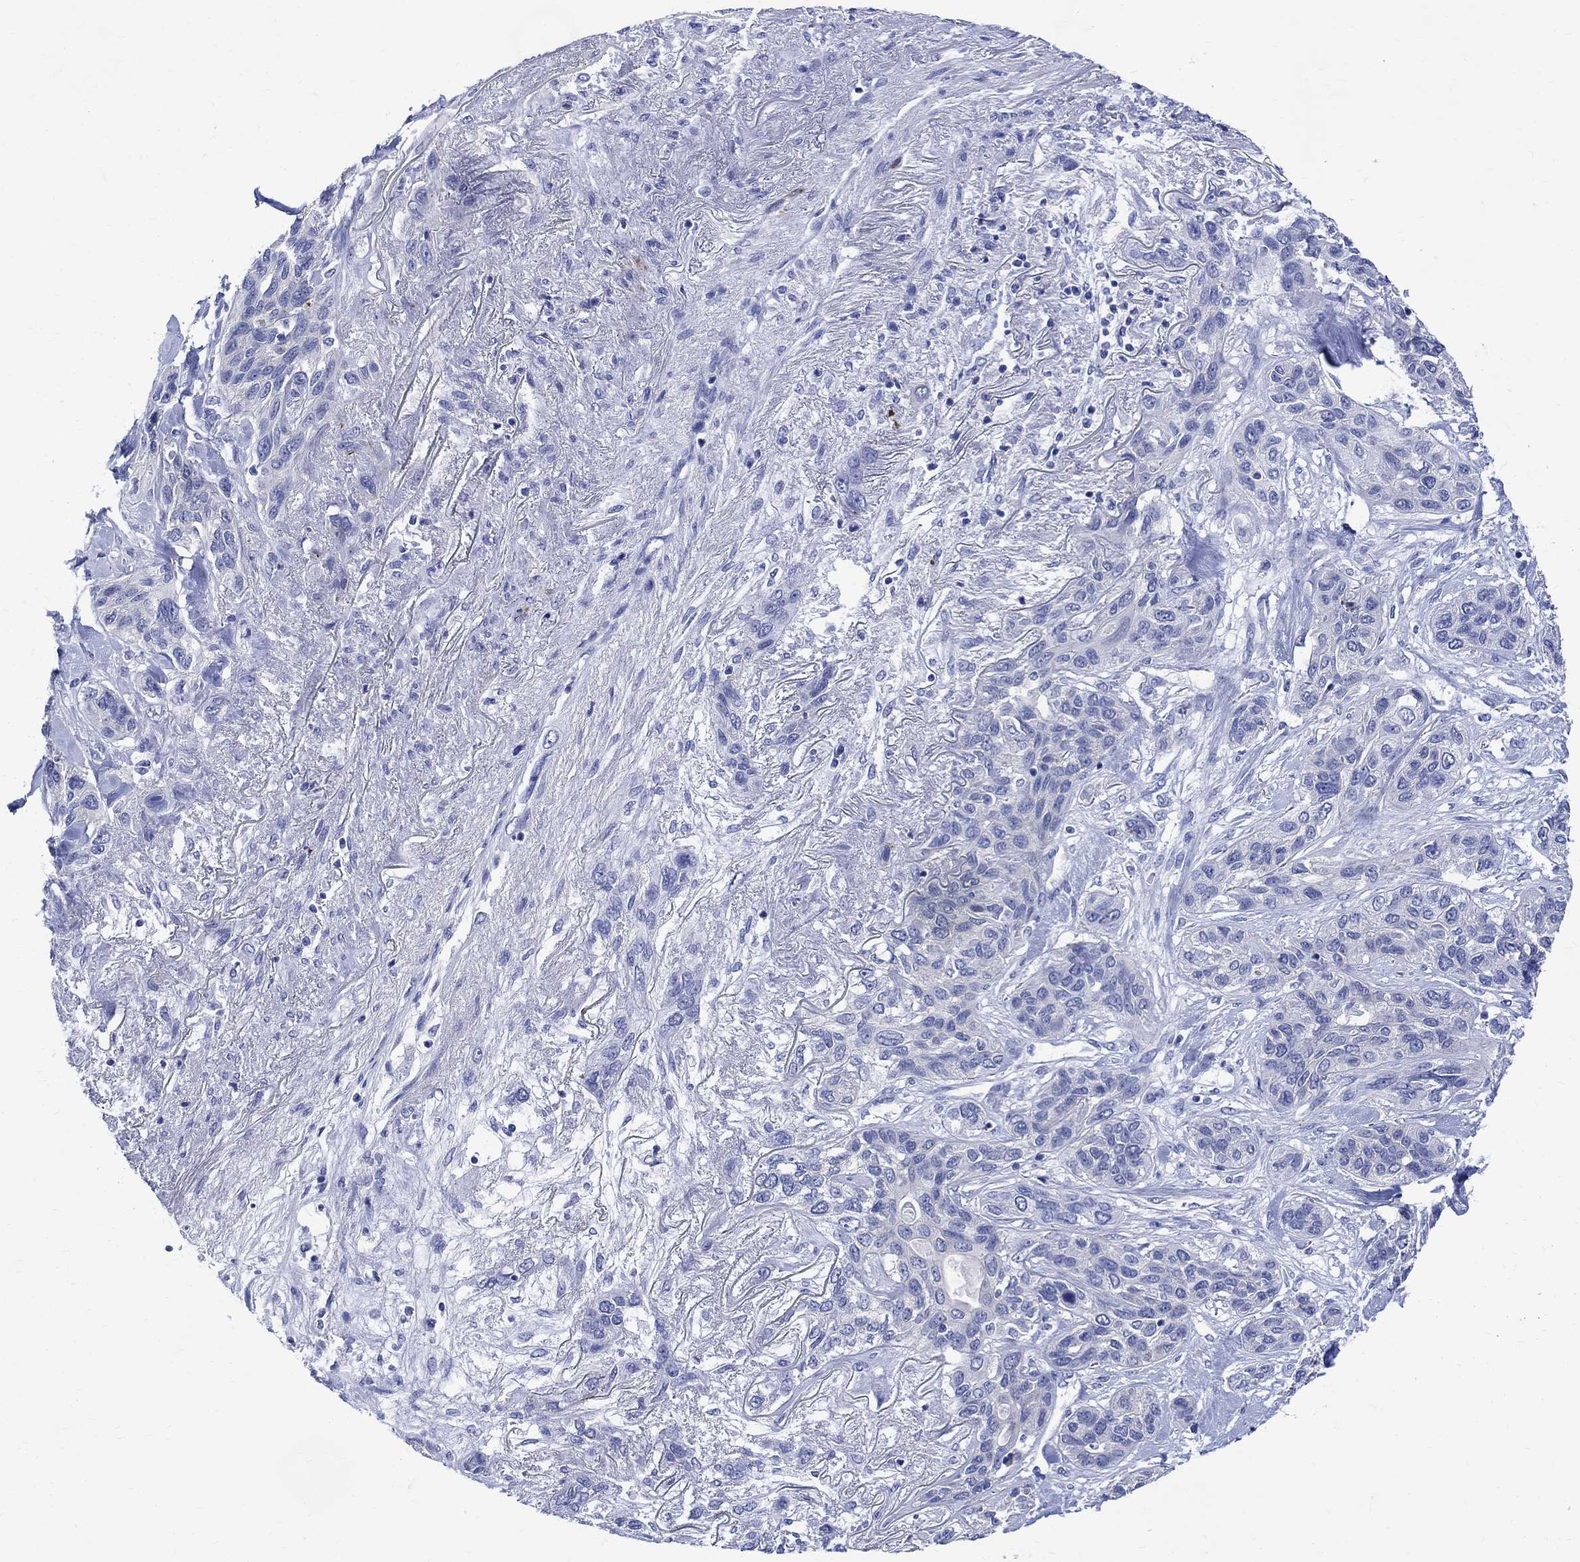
{"staining": {"intensity": "negative", "quantity": "none", "location": "none"}, "tissue": "lung cancer", "cell_type": "Tumor cells", "image_type": "cancer", "snomed": [{"axis": "morphology", "description": "Squamous cell carcinoma, NOS"}, {"axis": "topography", "description": "Lung"}], "caption": "A photomicrograph of human lung squamous cell carcinoma is negative for staining in tumor cells.", "gene": "PARVB", "patient": {"sex": "female", "age": 70}}